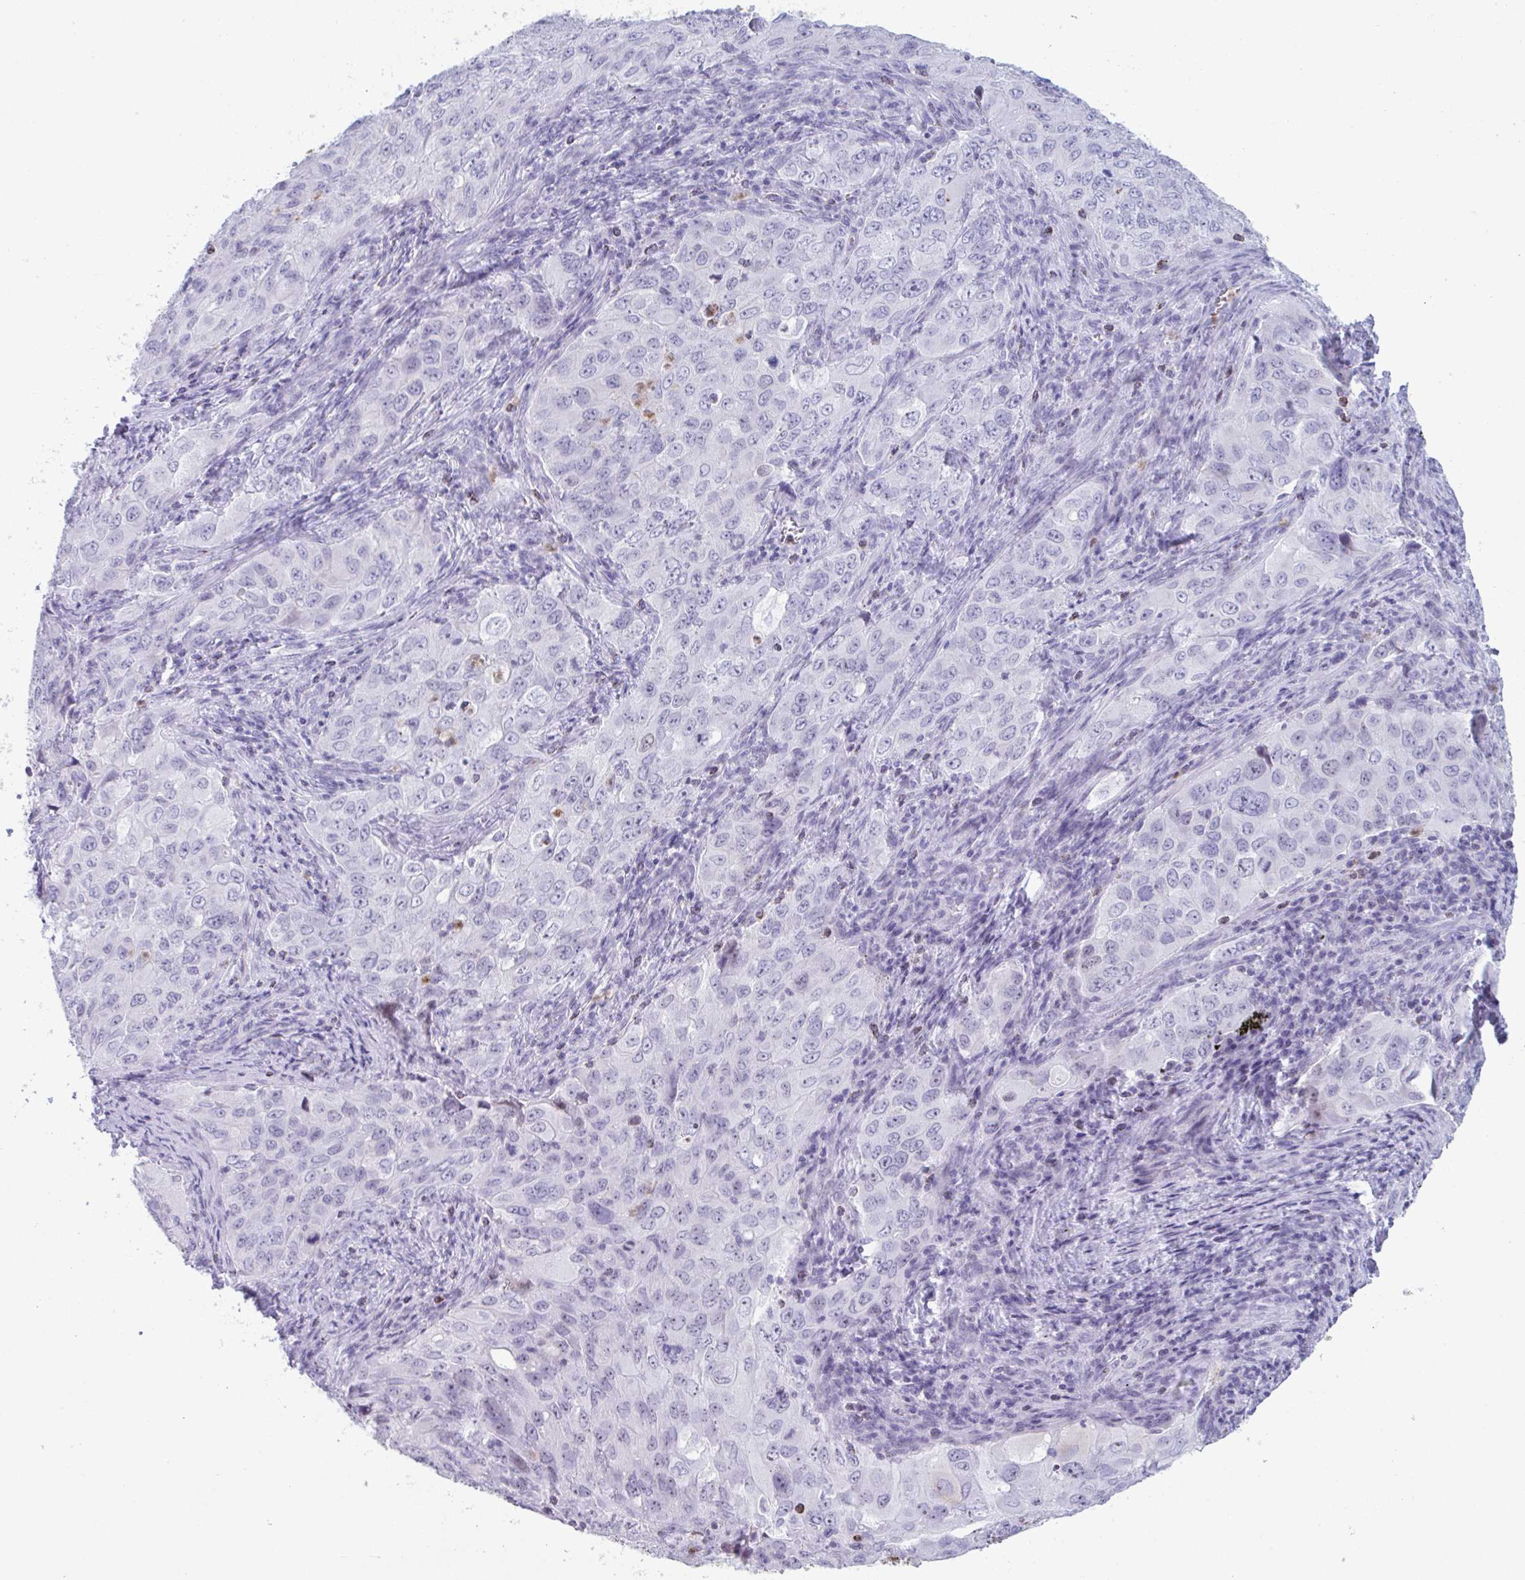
{"staining": {"intensity": "negative", "quantity": "none", "location": "none"}, "tissue": "lung cancer", "cell_type": "Tumor cells", "image_type": "cancer", "snomed": [{"axis": "morphology", "description": "Adenocarcinoma, NOS"}, {"axis": "morphology", "description": "Adenocarcinoma, metastatic, NOS"}, {"axis": "topography", "description": "Lymph node"}, {"axis": "topography", "description": "Lung"}], "caption": "Tumor cells are negative for protein expression in human lung cancer.", "gene": "CYP4F11", "patient": {"sex": "female", "age": 42}}